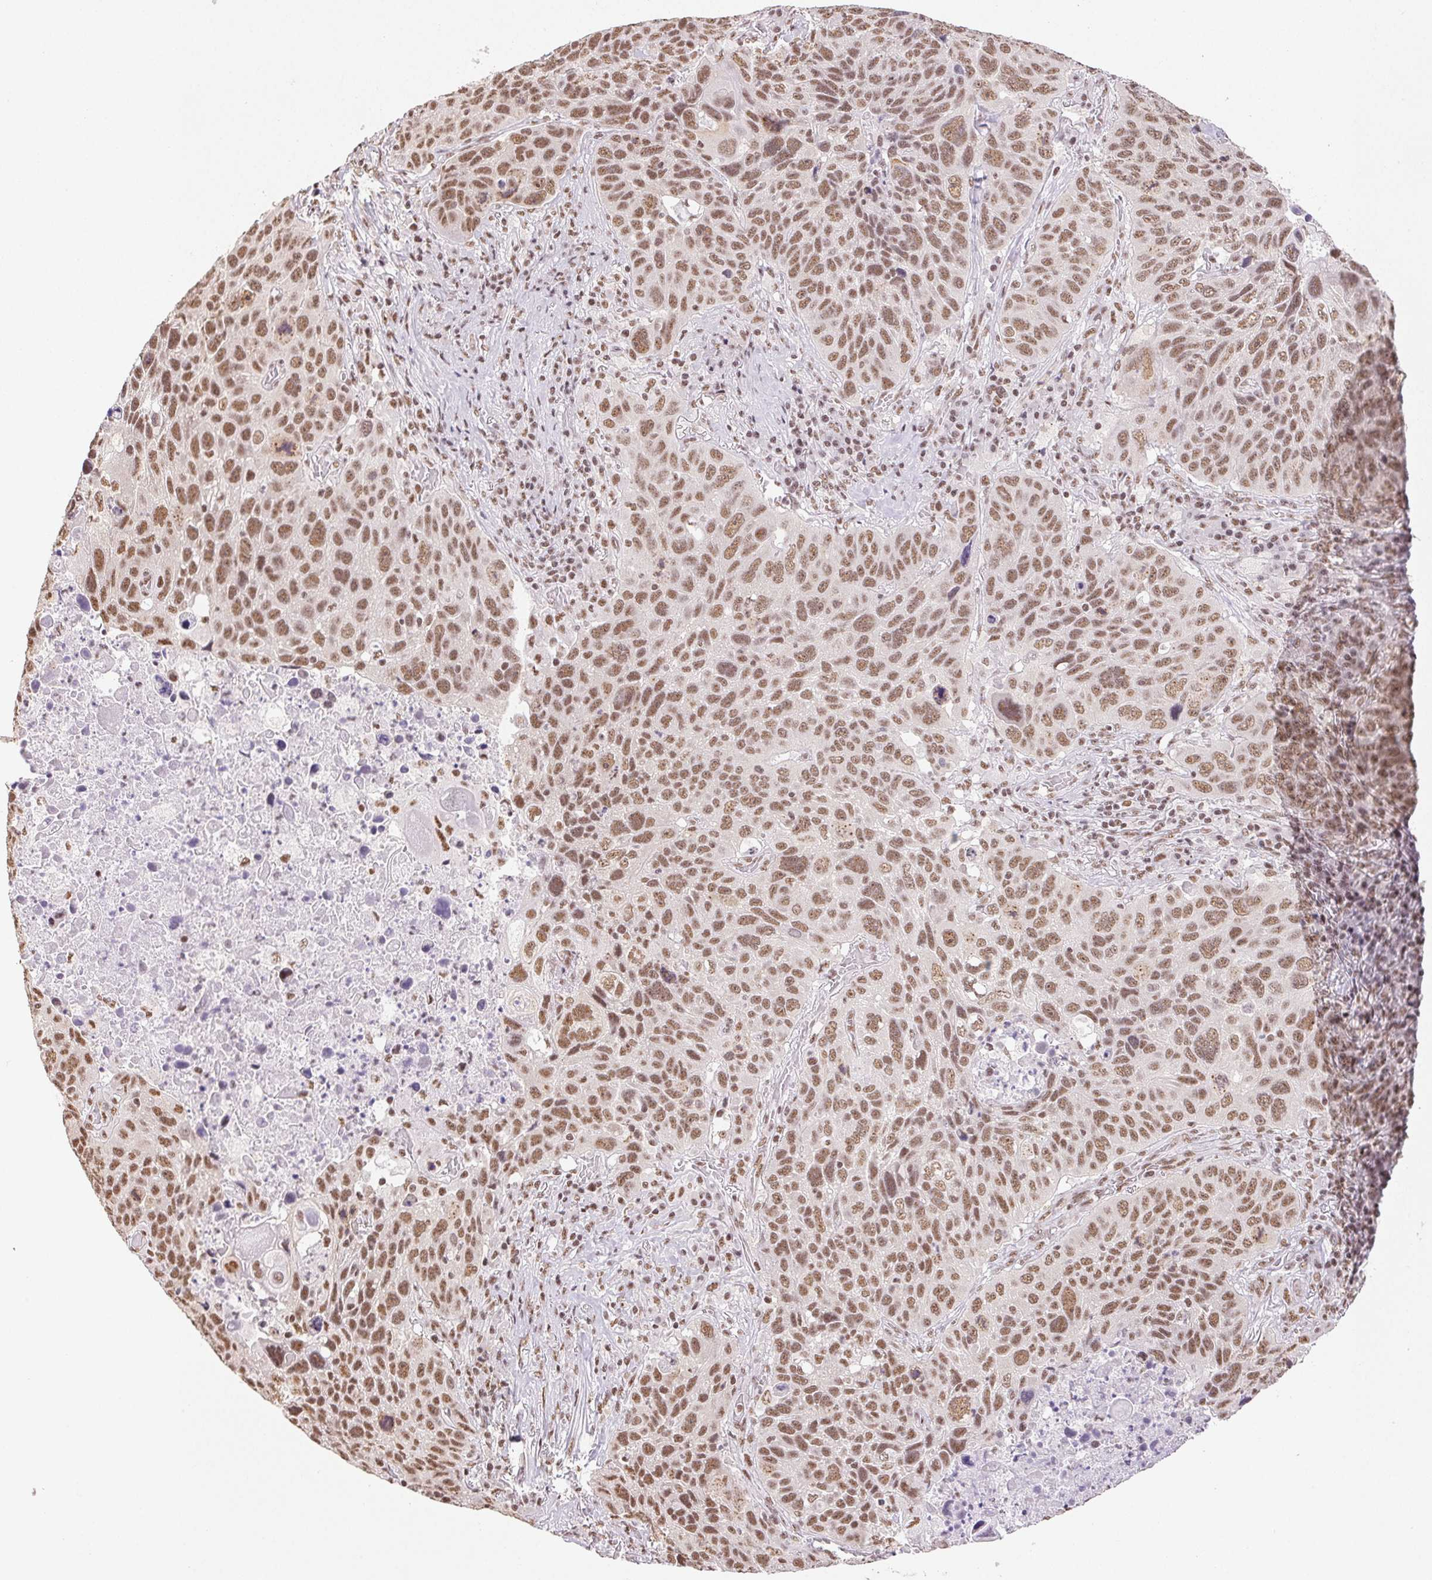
{"staining": {"intensity": "moderate", "quantity": ">75%", "location": "nuclear"}, "tissue": "lung cancer", "cell_type": "Tumor cells", "image_type": "cancer", "snomed": [{"axis": "morphology", "description": "Squamous cell carcinoma, NOS"}, {"axis": "topography", "description": "Lung"}], "caption": "Immunohistochemical staining of human lung cancer (squamous cell carcinoma) exhibits medium levels of moderate nuclear expression in approximately >75% of tumor cells.", "gene": "IK", "patient": {"sex": "male", "age": 68}}